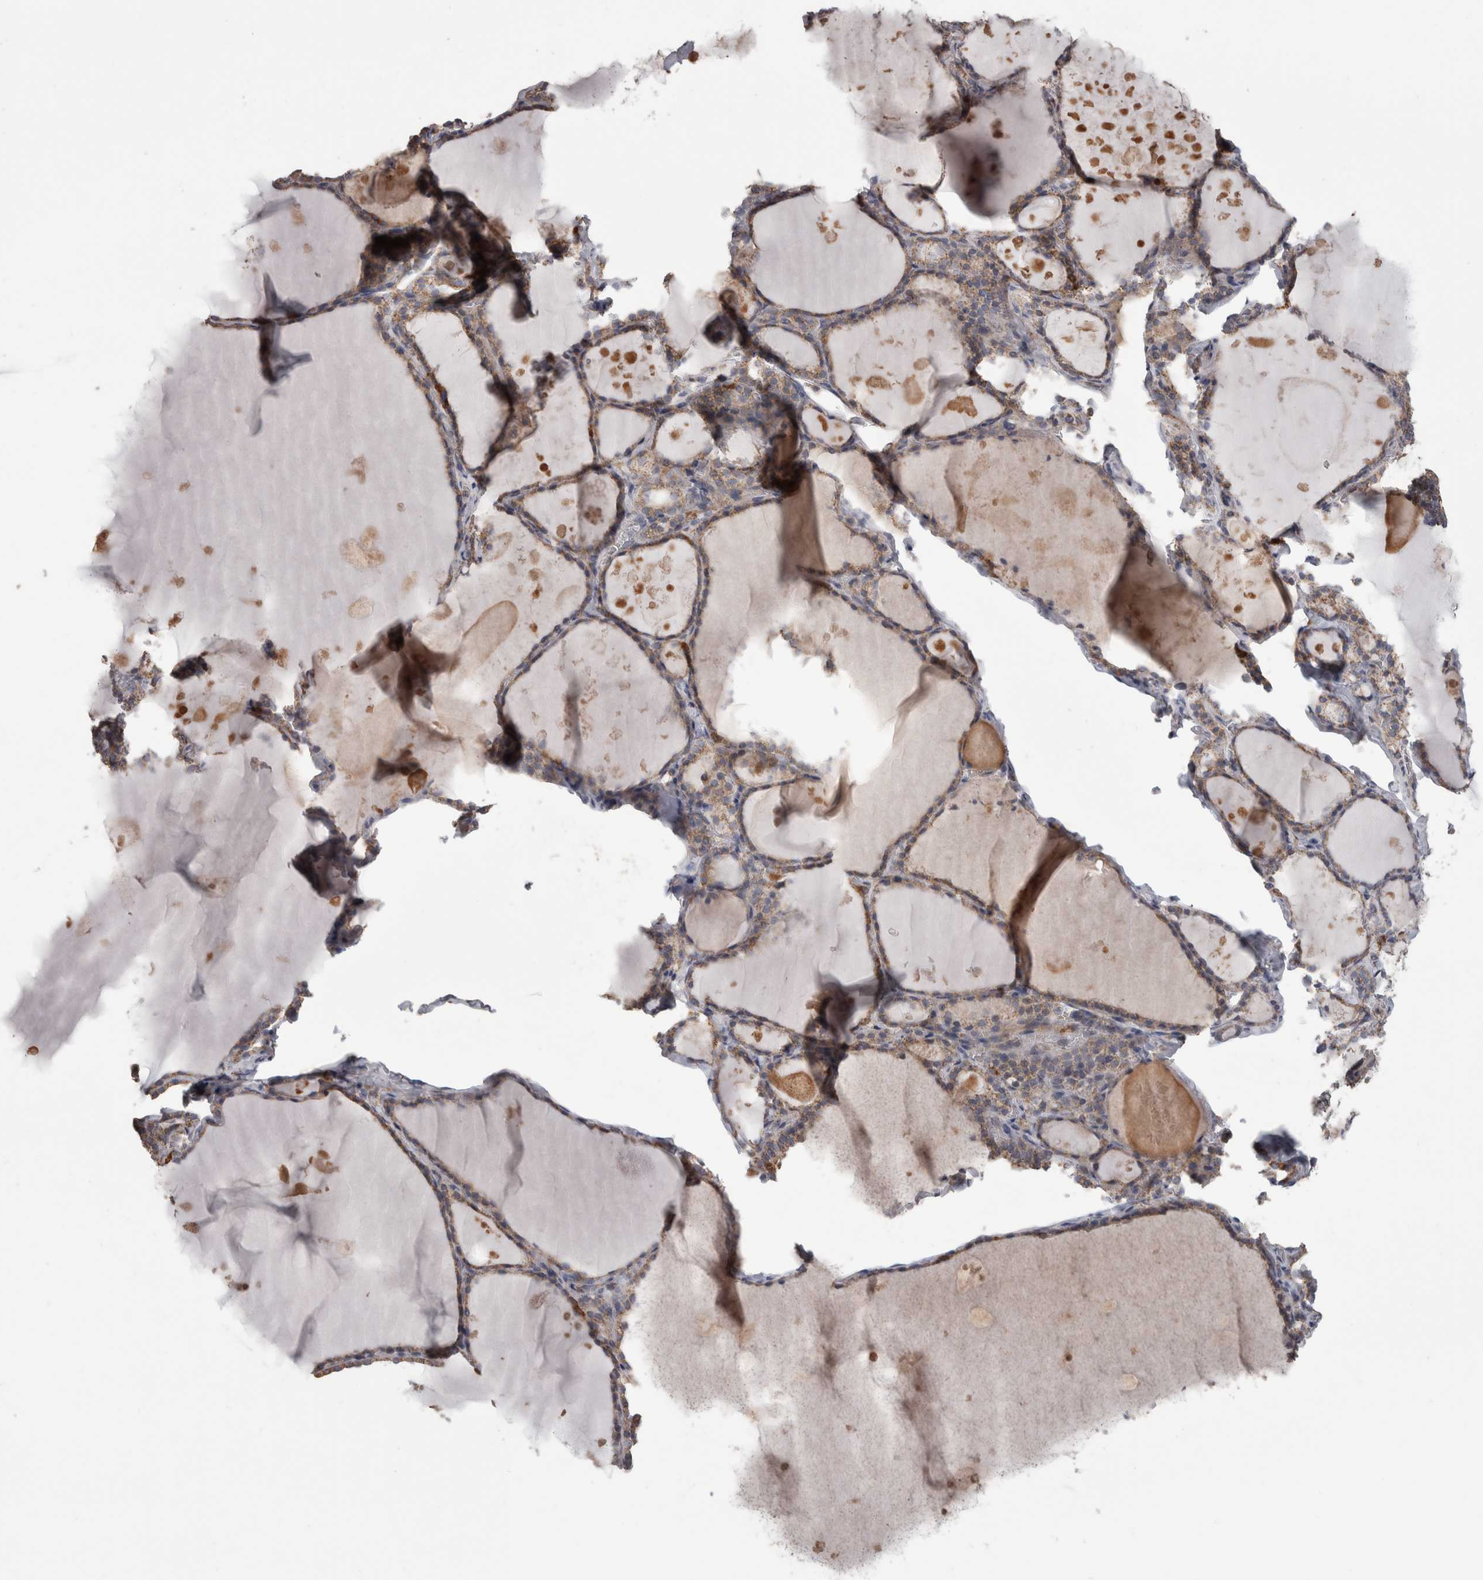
{"staining": {"intensity": "moderate", "quantity": ">75%", "location": "cytoplasmic/membranous"}, "tissue": "thyroid gland", "cell_type": "Glandular cells", "image_type": "normal", "snomed": [{"axis": "morphology", "description": "Normal tissue, NOS"}, {"axis": "topography", "description": "Thyroid gland"}], "caption": "Unremarkable thyroid gland was stained to show a protein in brown. There is medium levels of moderate cytoplasmic/membranous positivity in about >75% of glandular cells. The staining was performed using DAB (3,3'-diaminobenzidine), with brown indicating positive protein expression. Nuclei are stained blue with hematoxylin.", "gene": "SCO1", "patient": {"sex": "male", "age": 56}}